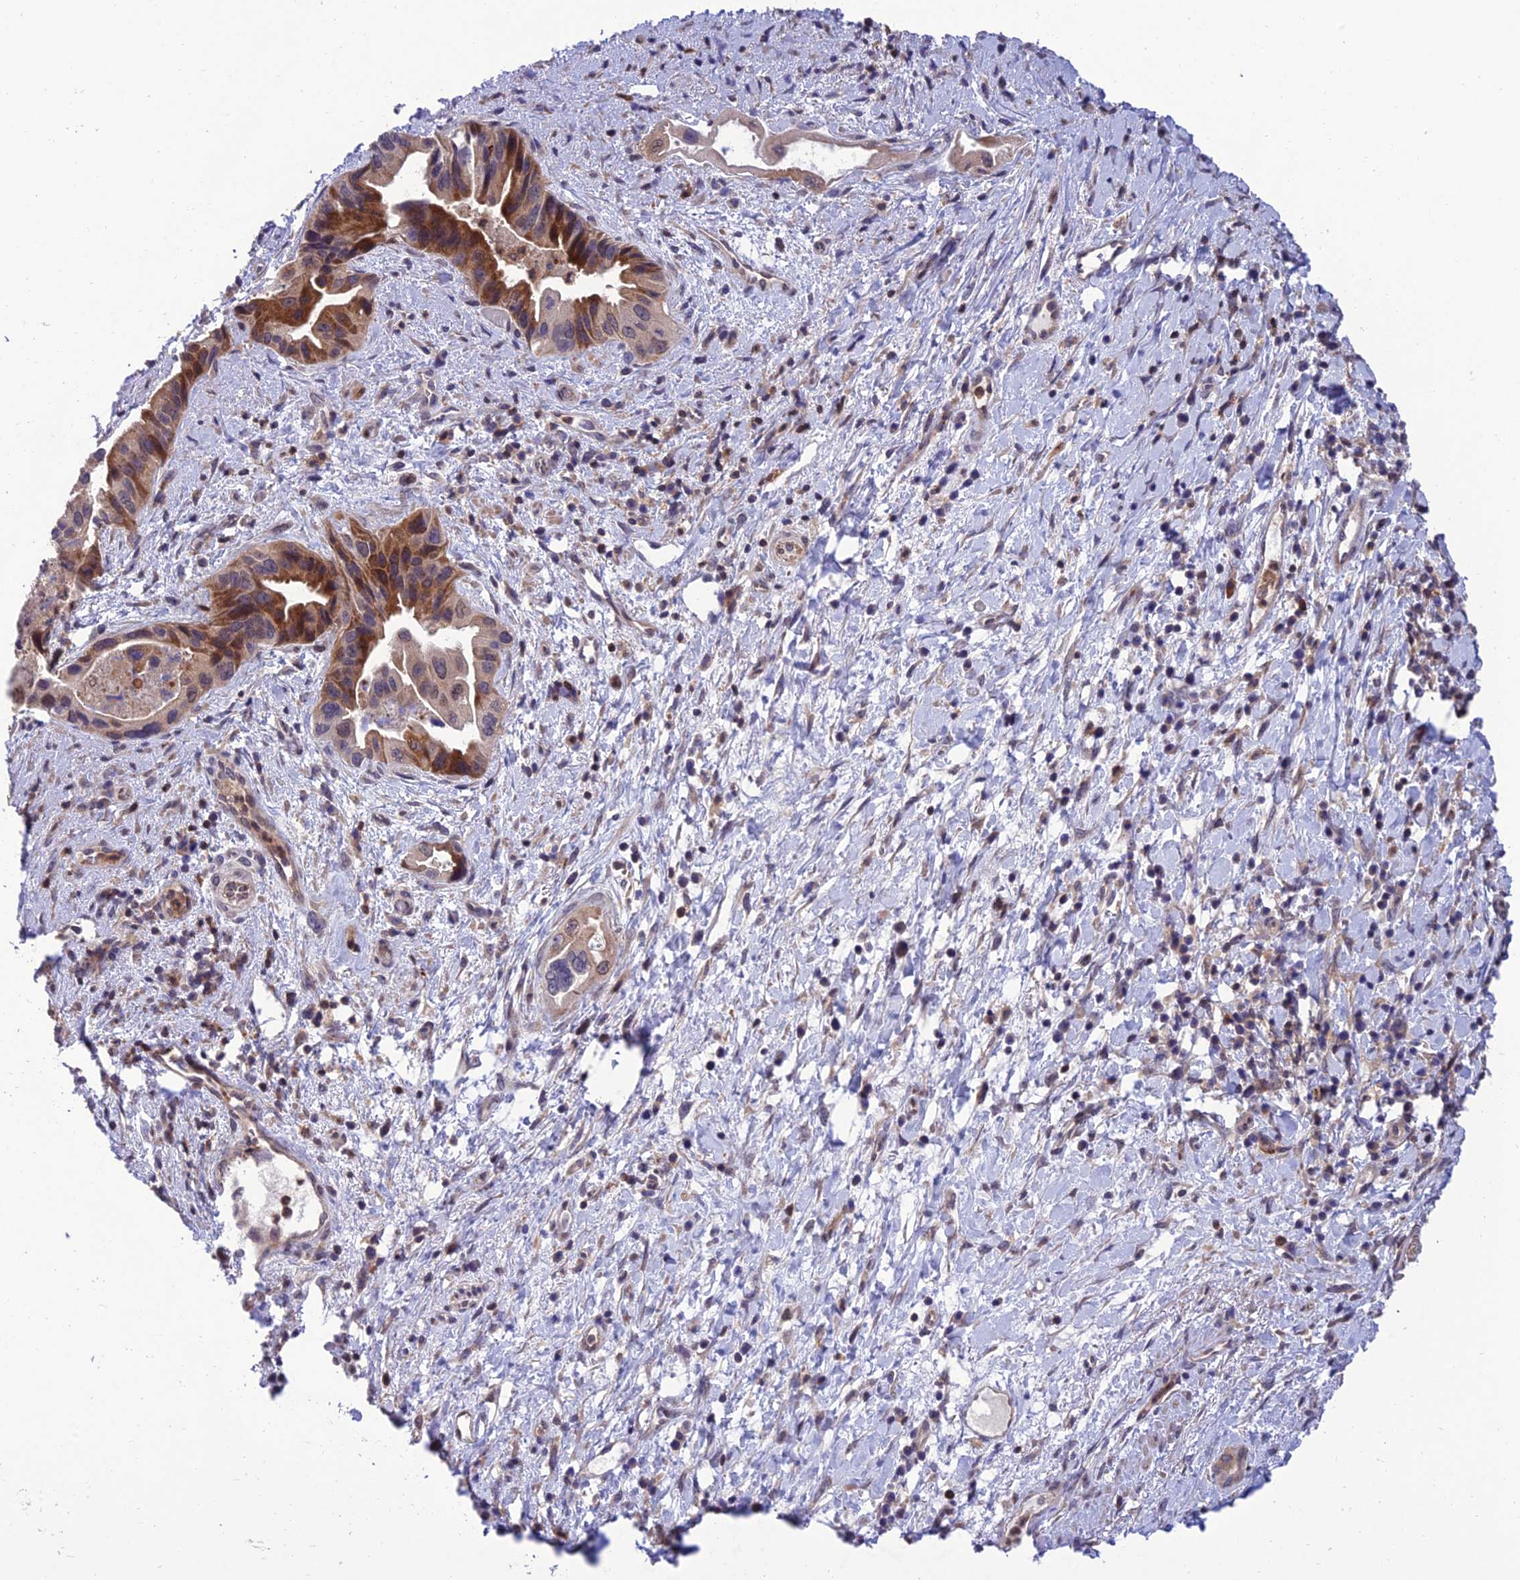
{"staining": {"intensity": "strong", "quantity": "<25%", "location": "cytoplasmic/membranous"}, "tissue": "pancreatic cancer", "cell_type": "Tumor cells", "image_type": "cancer", "snomed": [{"axis": "morphology", "description": "Adenocarcinoma, NOS"}, {"axis": "topography", "description": "Pancreas"}], "caption": "The image shows a brown stain indicating the presence of a protein in the cytoplasmic/membranous of tumor cells in adenocarcinoma (pancreatic).", "gene": "FAM76A", "patient": {"sex": "female", "age": 77}}